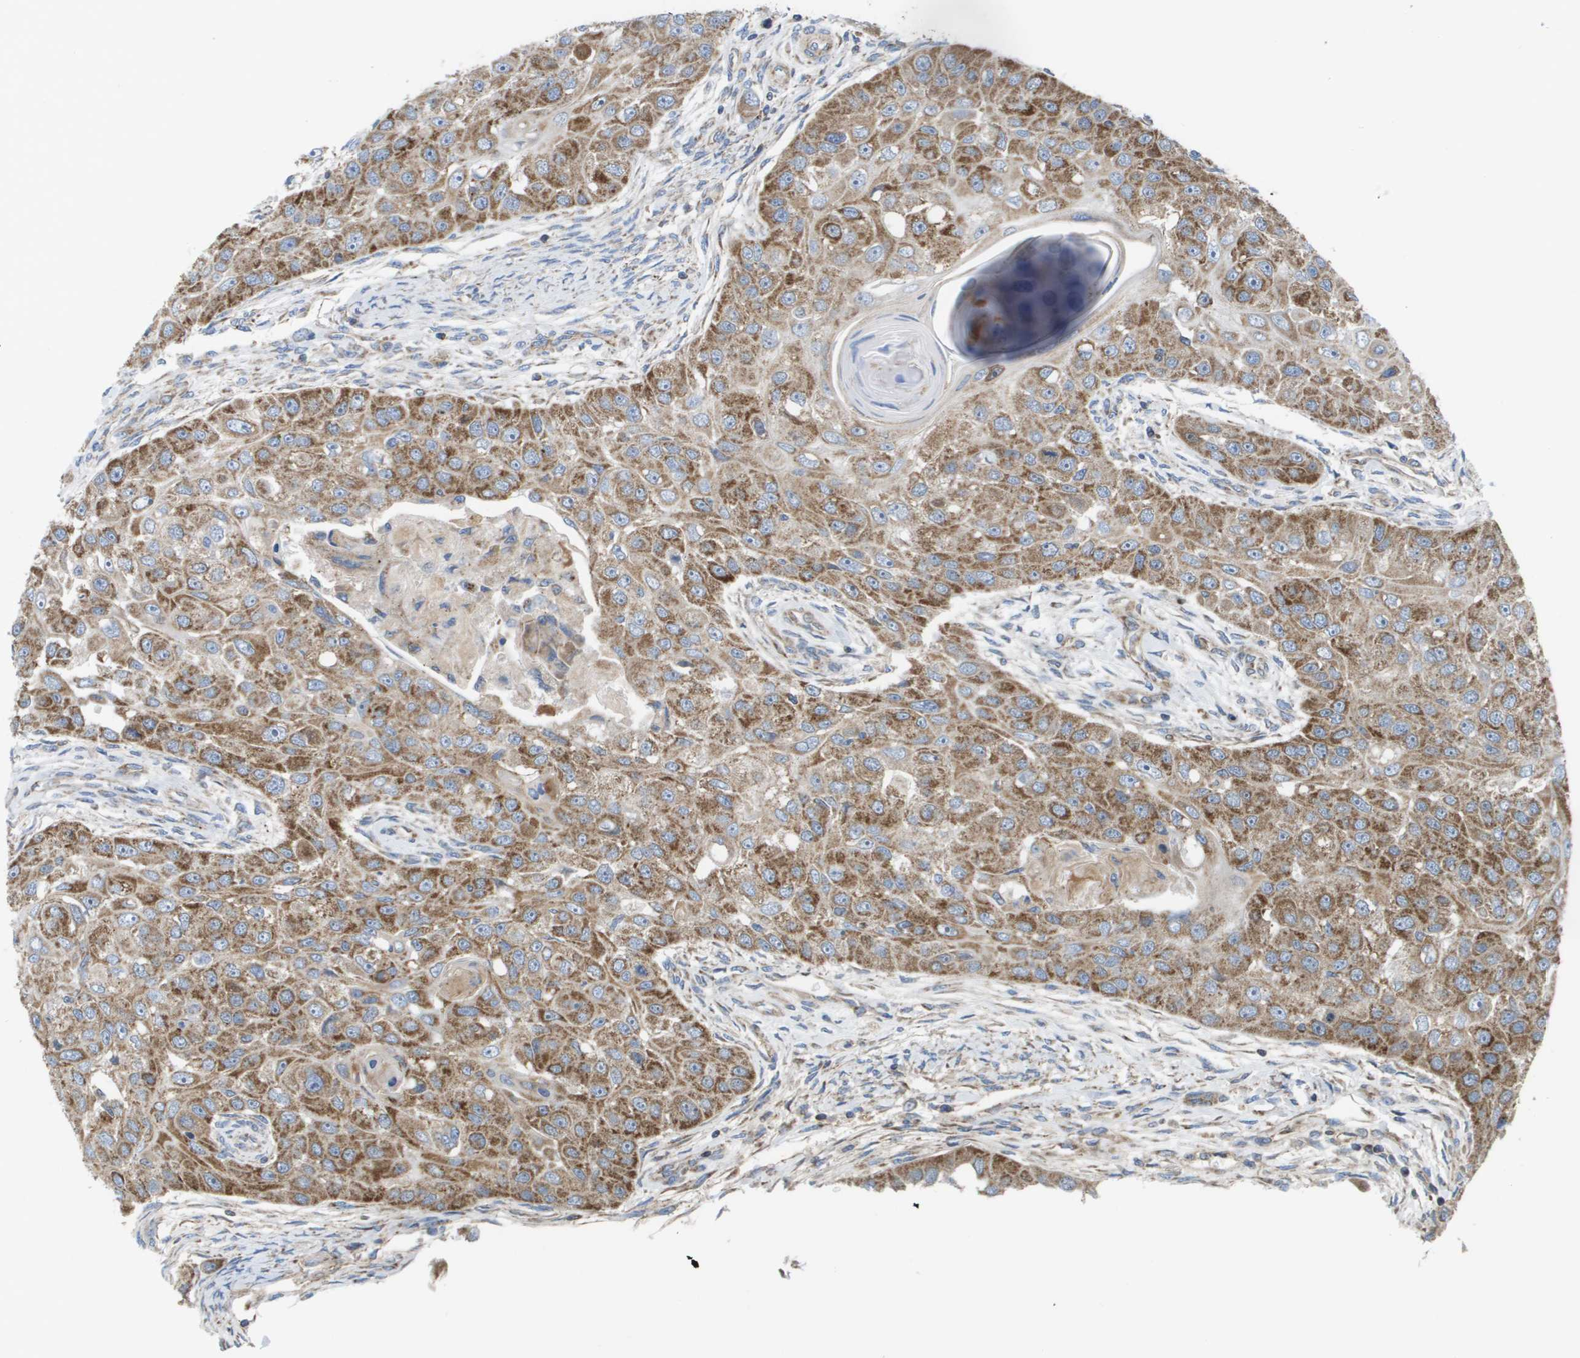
{"staining": {"intensity": "moderate", "quantity": ">75%", "location": "cytoplasmic/membranous"}, "tissue": "head and neck cancer", "cell_type": "Tumor cells", "image_type": "cancer", "snomed": [{"axis": "morphology", "description": "Normal tissue, NOS"}, {"axis": "morphology", "description": "Squamous cell carcinoma, NOS"}, {"axis": "topography", "description": "Skeletal muscle"}, {"axis": "topography", "description": "Head-Neck"}], "caption": "IHC of human head and neck squamous cell carcinoma displays medium levels of moderate cytoplasmic/membranous staining in approximately >75% of tumor cells.", "gene": "FIS1", "patient": {"sex": "male", "age": 51}}